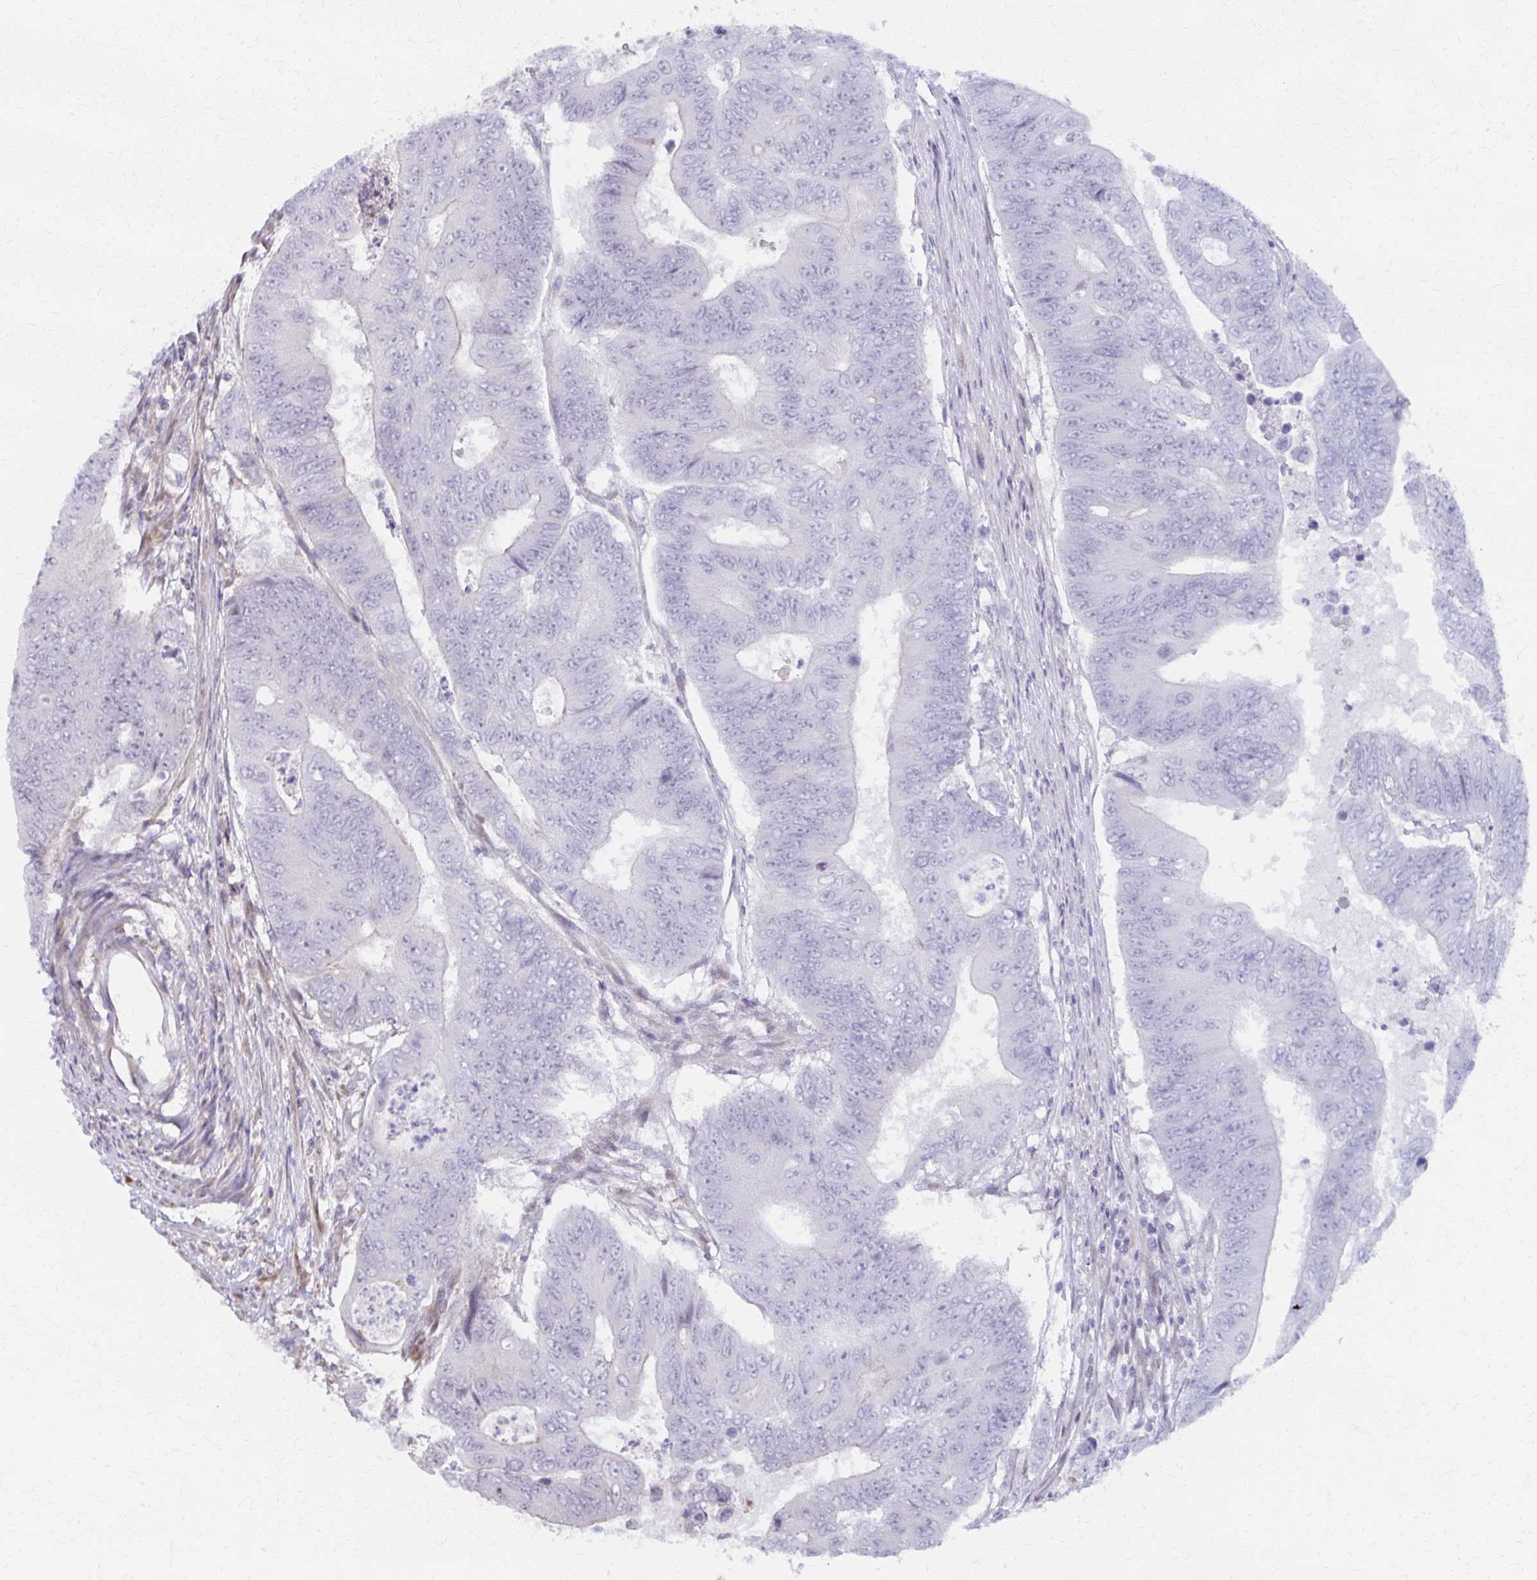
{"staining": {"intensity": "weak", "quantity": "<25%", "location": "cytoplasmic/membranous"}, "tissue": "colorectal cancer", "cell_type": "Tumor cells", "image_type": "cancer", "snomed": [{"axis": "morphology", "description": "Adenocarcinoma, NOS"}, {"axis": "topography", "description": "Colon"}], "caption": "Immunohistochemical staining of adenocarcinoma (colorectal) demonstrates no significant positivity in tumor cells.", "gene": "MAF1", "patient": {"sex": "female", "age": 48}}